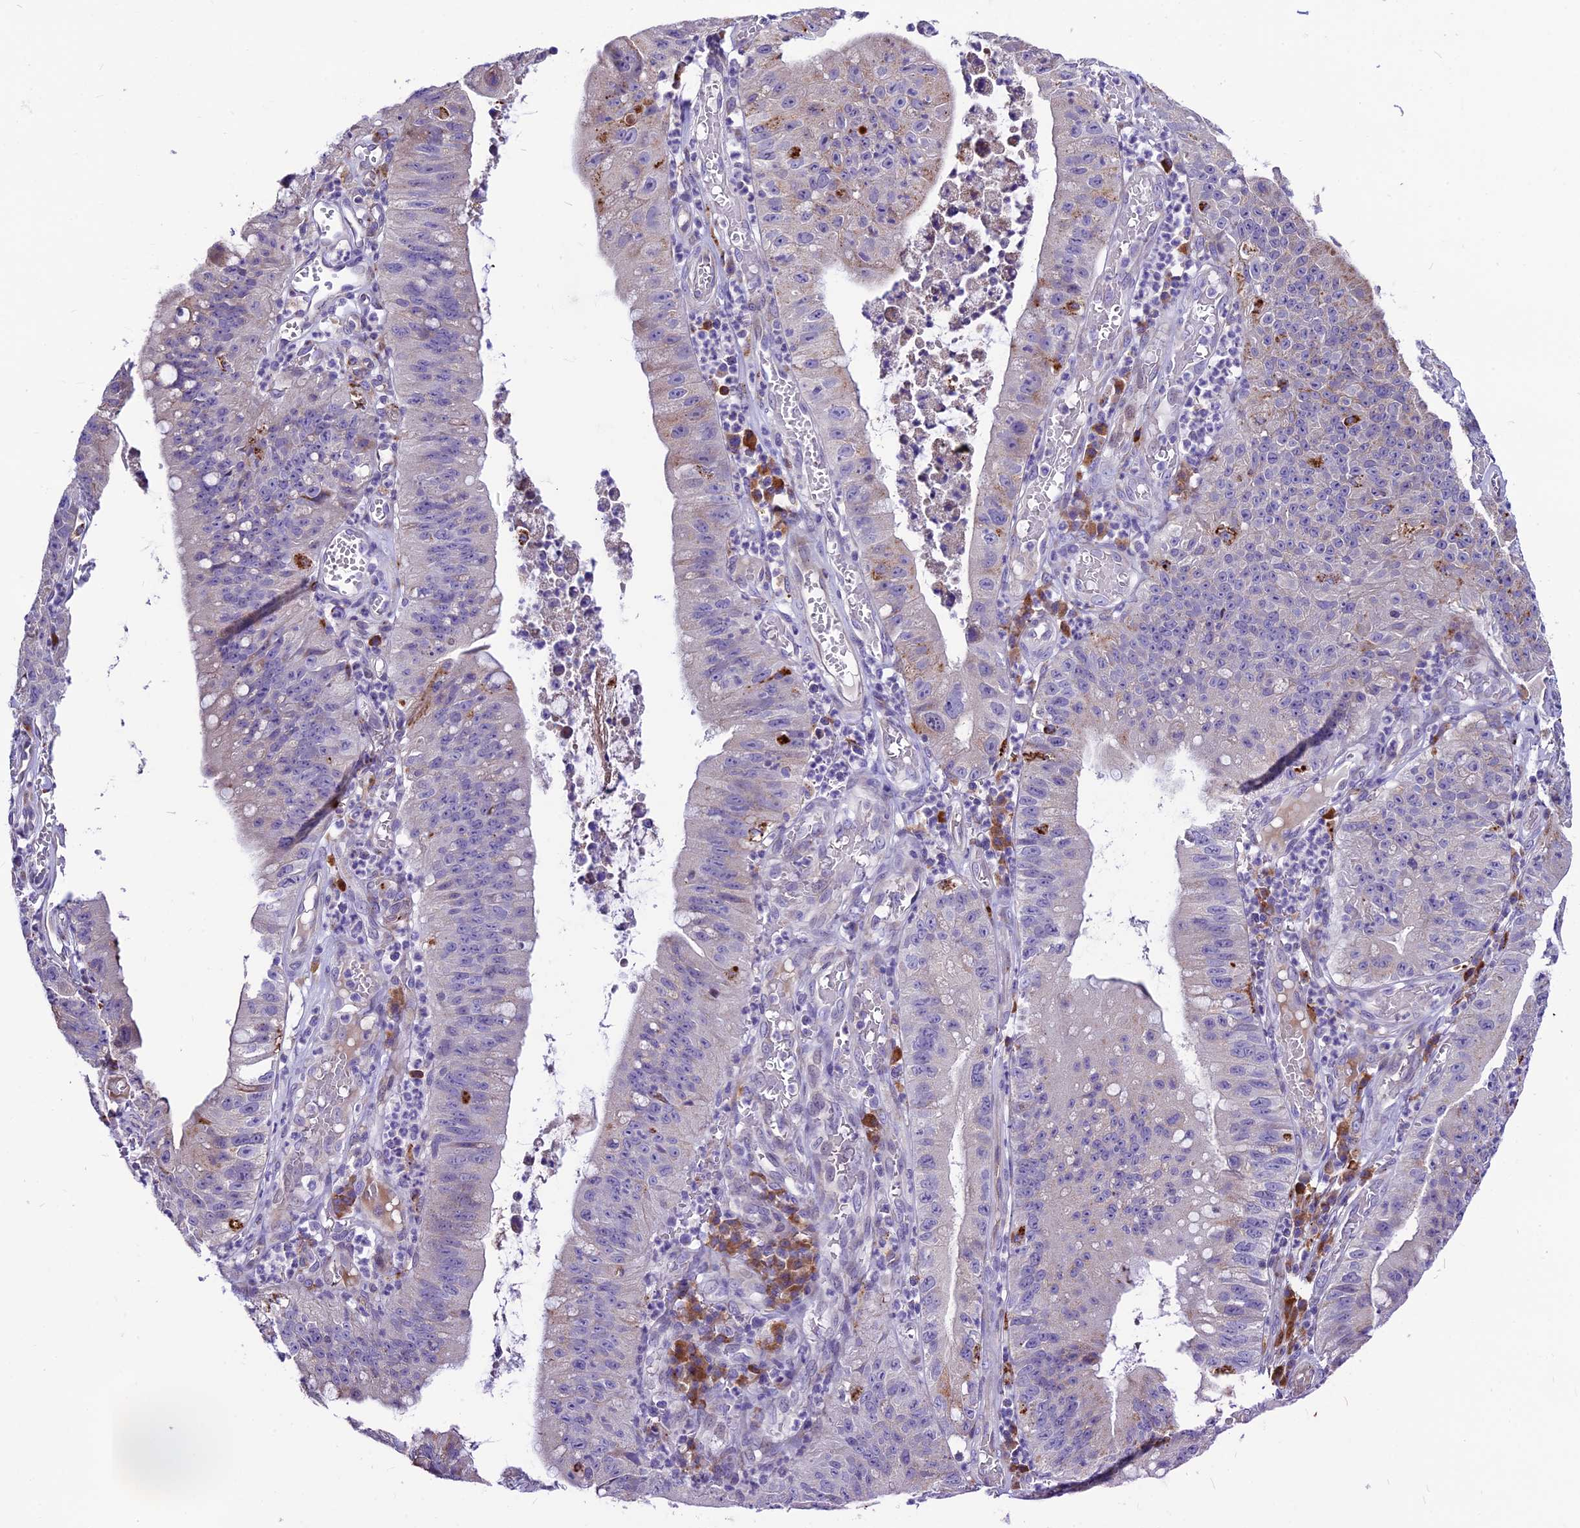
{"staining": {"intensity": "weak", "quantity": "<25%", "location": "cytoplasmic/membranous"}, "tissue": "stomach cancer", "cell_type": "Tumor cells", "image_type": "cancer", "snomed": [{"axis": "morphology", "description": "Adenocarcinoma, NOS"}, {"axis": "topography", "description": "Stomach"}], "caption": "Histopathology image shows no protein expression in tumor cells of stomach cancer (adenocarcinoma) tissue.", "gene": "THRSP", "patient": {"sex": "male", "age": 59}}